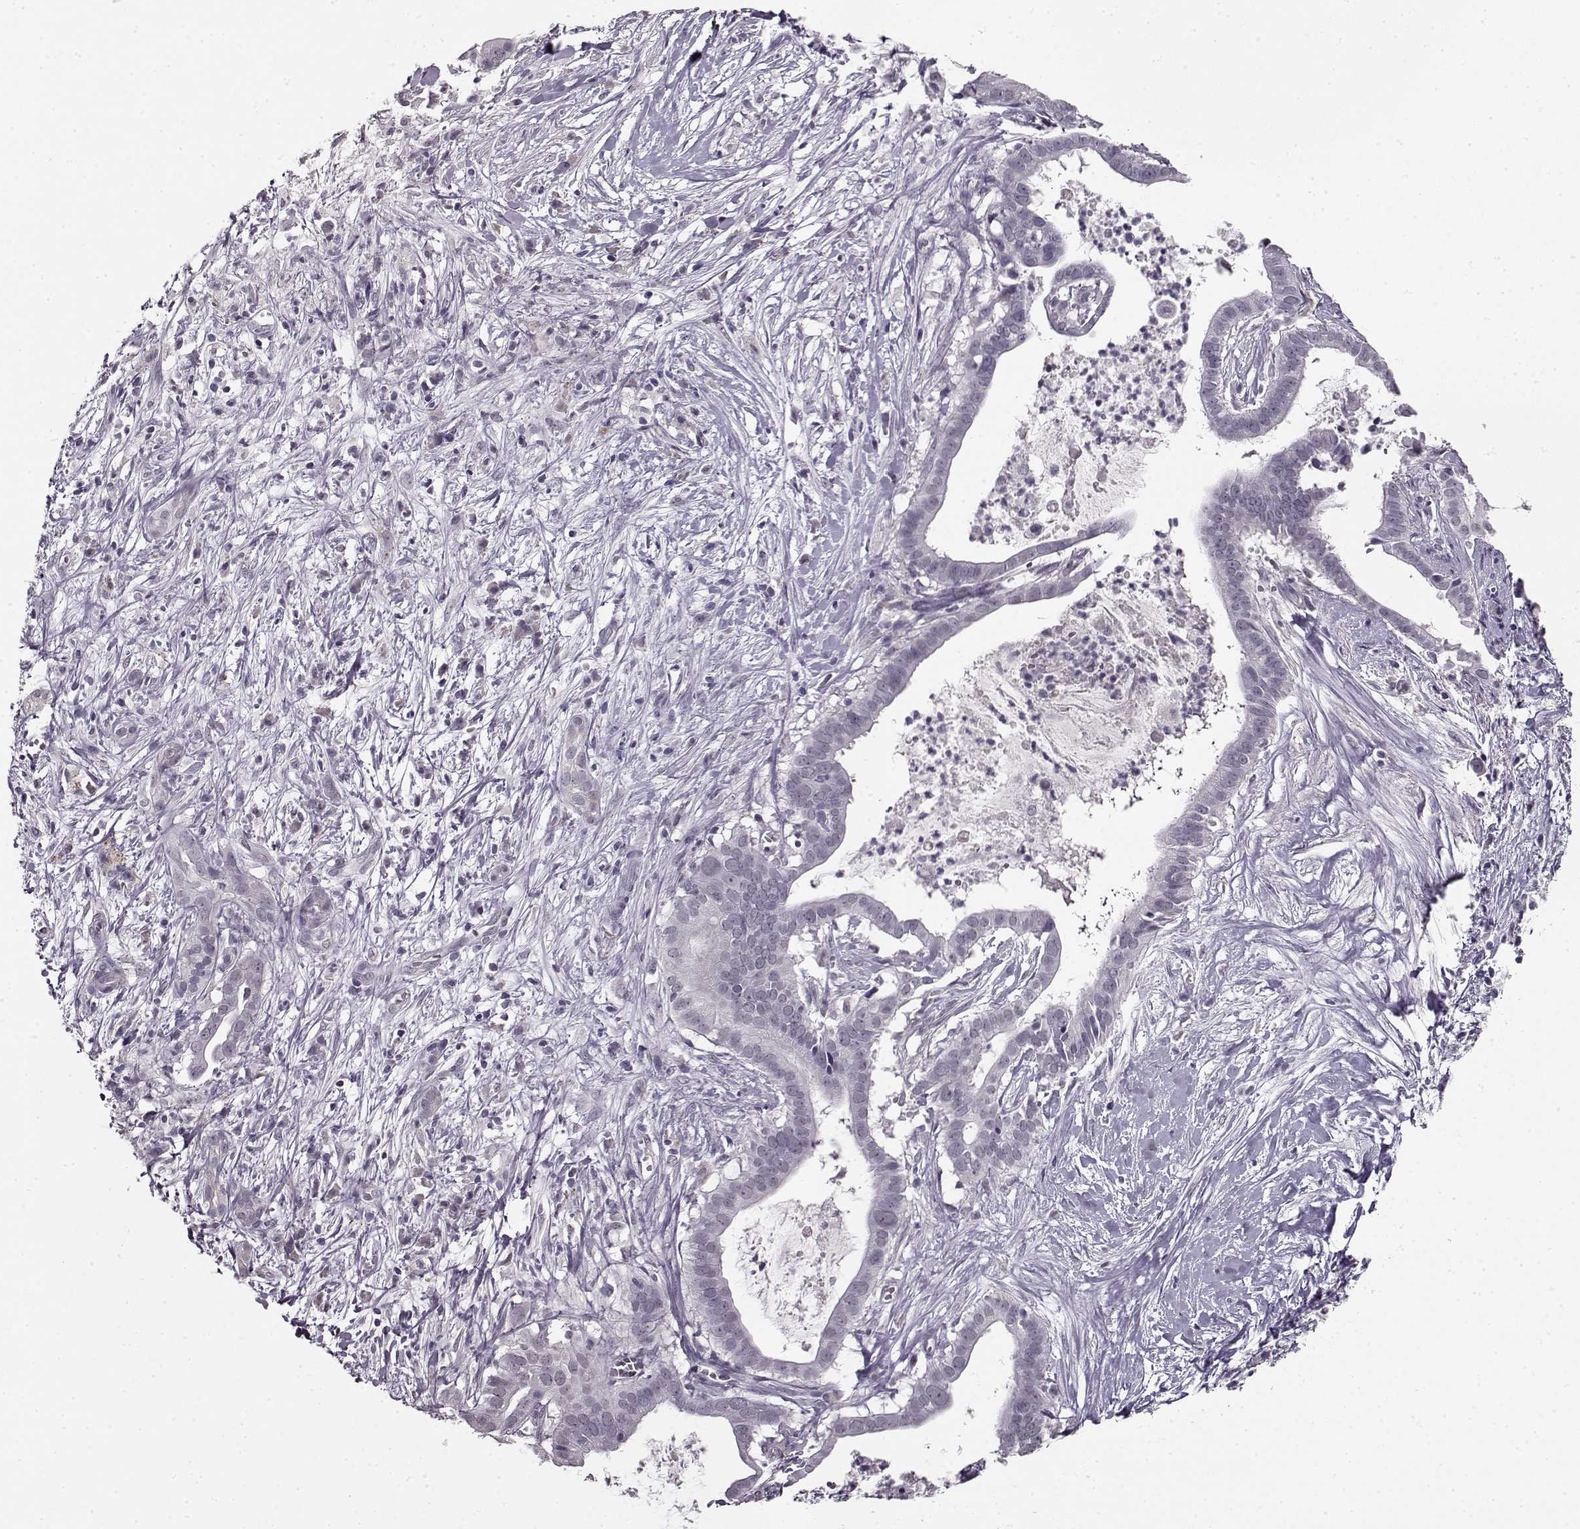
{"staining": {"intensity": "negative", "quantity": "none", "location": "none"}, "tissue": "pancreatic cancer", "cell_type": "Tumor cells", "image_type": "cancer", "snomed": [{"axis": "morphology", "description": "Adenocarcinoma, NOS"}, {"axis": "topography", "description": "Pancreas"}], "caption": "A high-resolution photomicrograph shows immunohistochemistry (IHC) staining of pancreatic cancer, which reveals no significant positivity in tumor cells.", "gene": "RP1L1", "patient": {"sex": "male", "age": 61}}